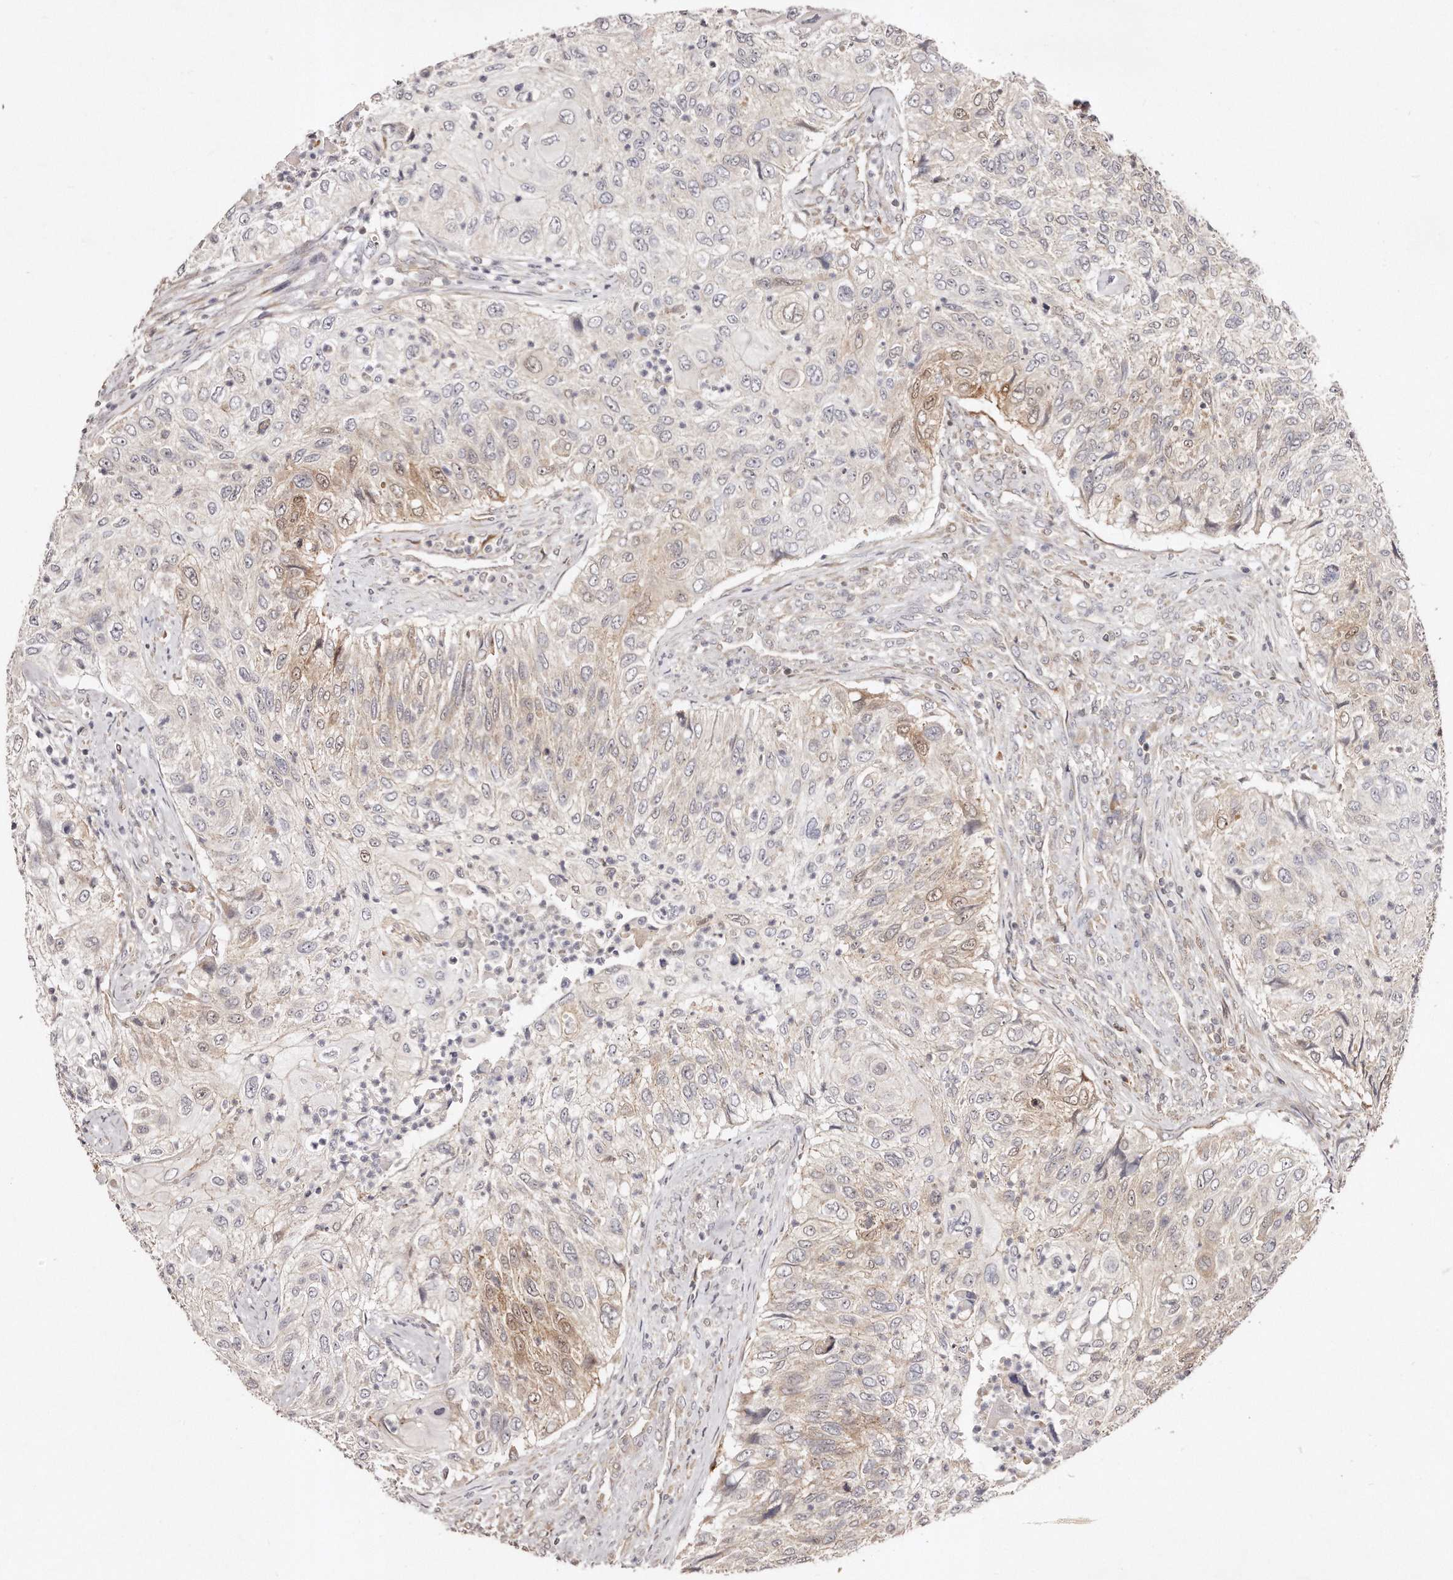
{"staining": {"intensity": "moderate", "quantity": "<25%", "location": "cytoplasmic/membranous"}, "tissue": "urothelial cancer", "cell_type": "Tumor cells", "image_type": "cancer", "snomed": [{"axis": "morphology", "description": "Urothelial carcinoma, High grade"}, {"axis": "topography", "description": "Urinary bladder"}], "caption": "A high-resolution photomicrograph shows immunohistochemistry staining of urothelial cancer, which shows moderate cytoplasmic/membranous expression in about <25% of tumor cells.", "gene": "GBP4", "patient": {"sex": "female", "age": 60}}